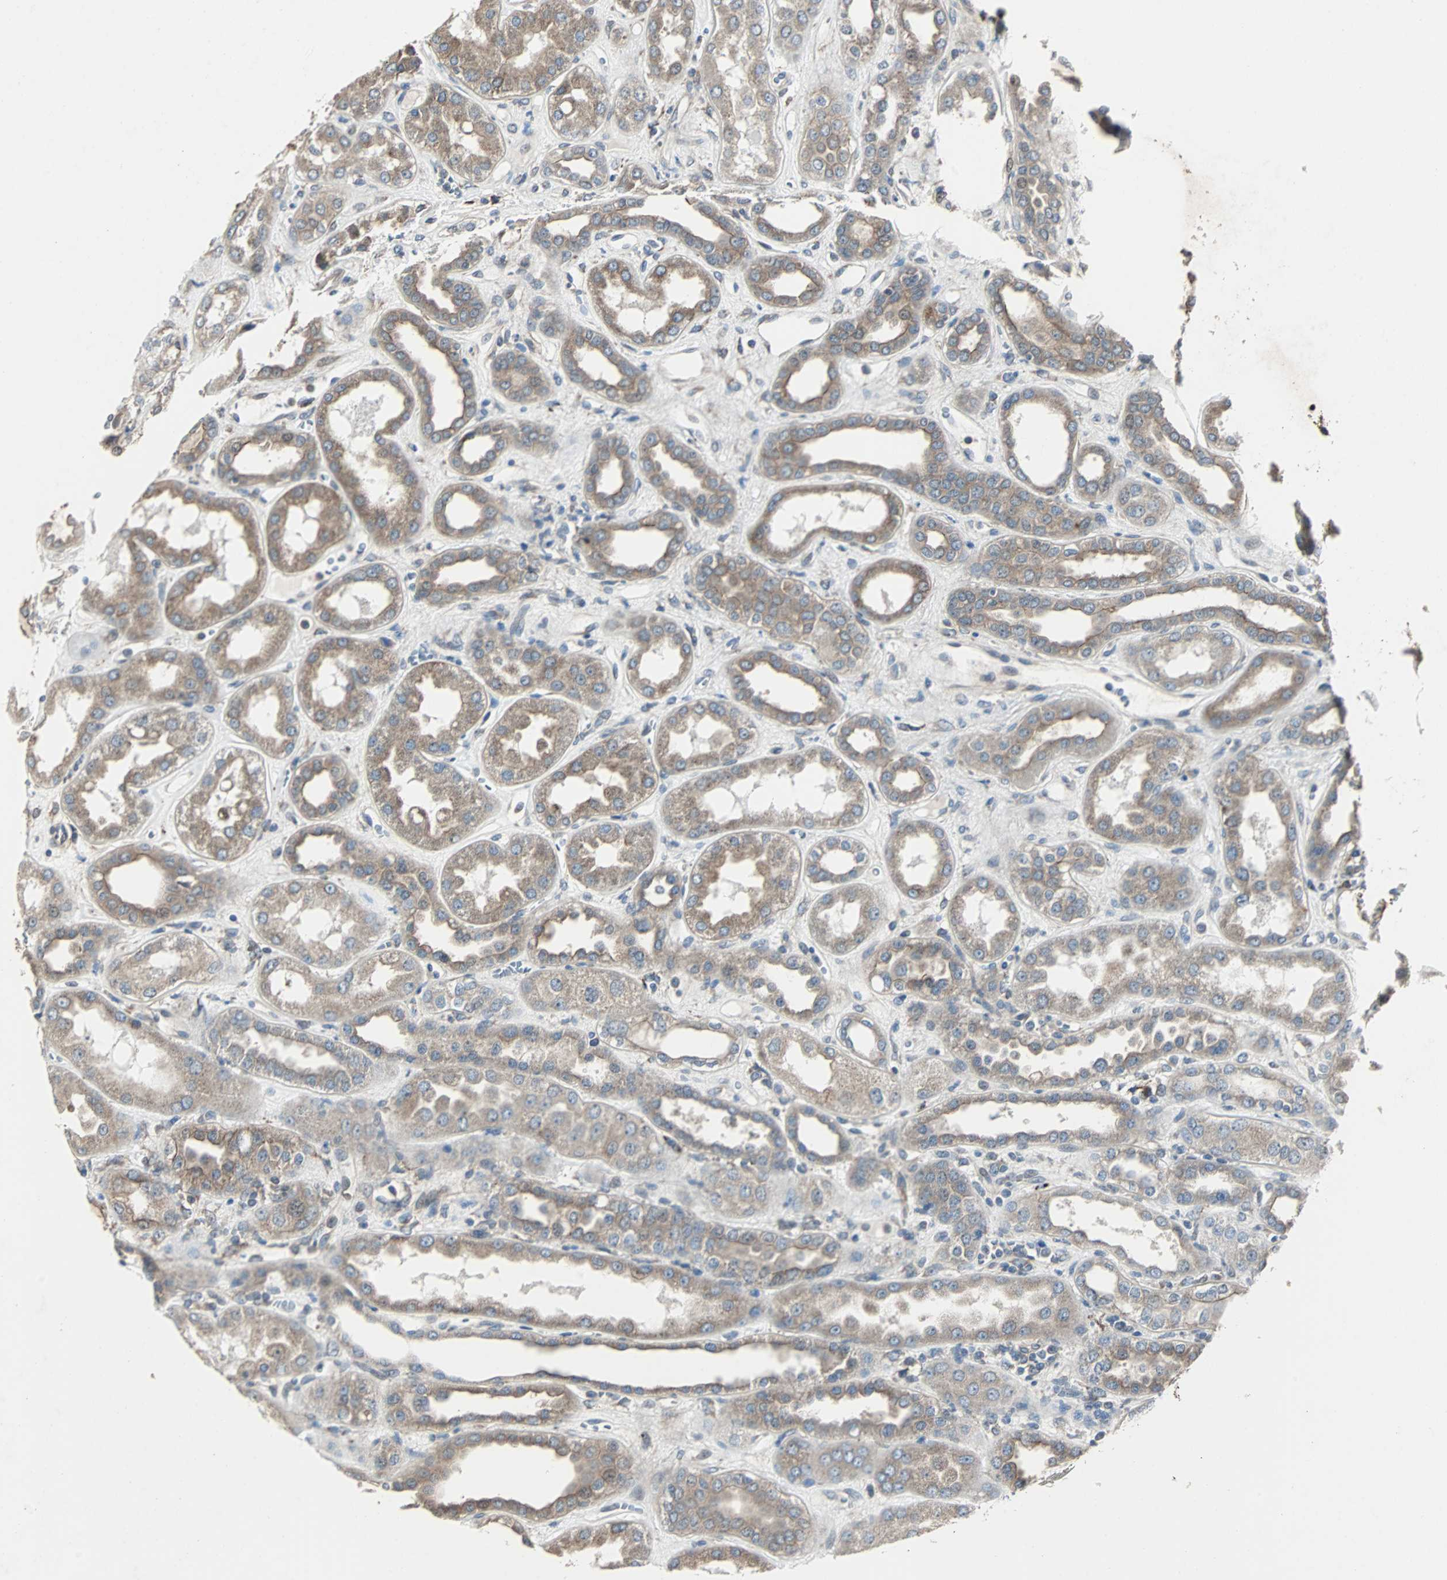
{"staining": {"intensity": "moderate", "quantity": ">75%", "location": "cytoplasmic/membranous"}, "tissue": "kidney", "cell_type": "Cells in glomeruli", "image_type": "normal", "snomed": [{"axis": "morphology", "description": "Normal tissue, NOS"}, {"axis": "topography", "description": "Kidney"}], "caption": "Protein expression by IHC demonstrates moderate cytoplasmic/membranous expression in about >75% of cells in glomeruli in unremarkable kidney.", "gene": "CHP1", "patient": {"sex": "male", "age": 59}}